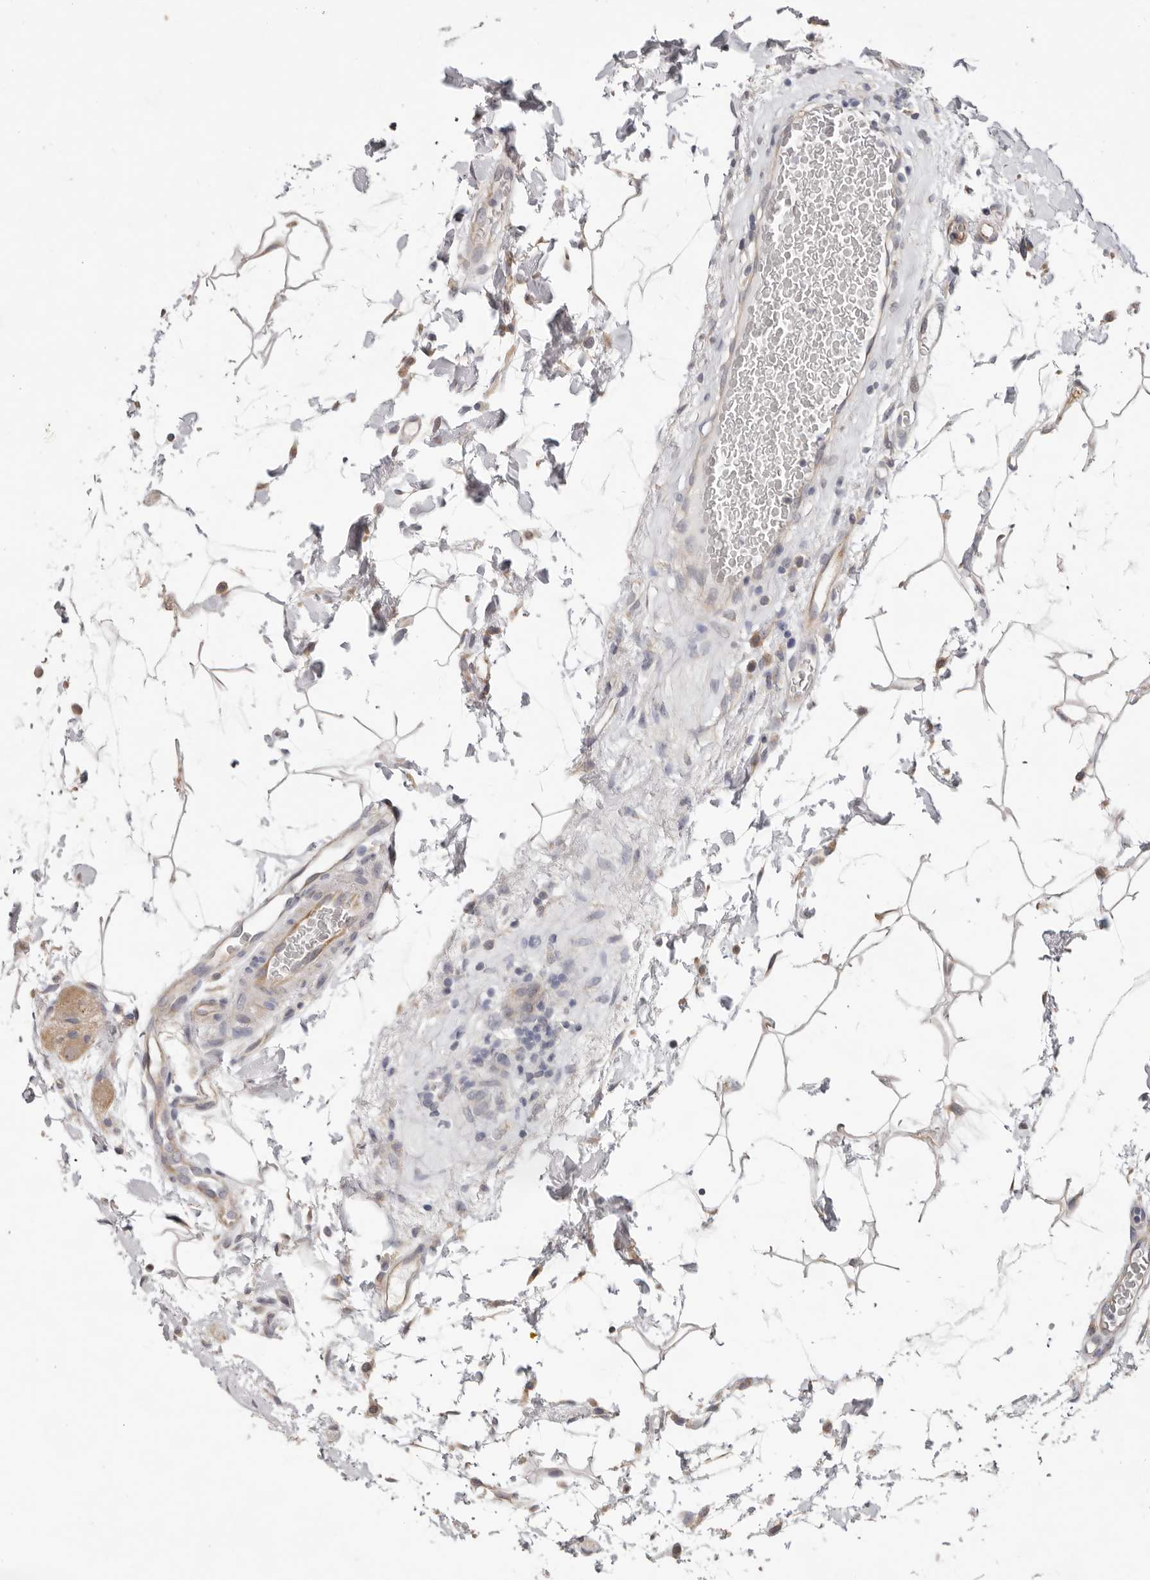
{"staining": {"intensity": "weak", "quantity": "25%-75%", "location": "cytoplasmic/membranous"}, "tissue": "colon", "cell_type": "Endothelial cells", "image_type": "normal", "snomed": [{"axis": "morphology", "description": "Normal tissue, NOS"}, {"axis": "topography", "description": "Colon"}], "caption": "An immunohistochemistry (IHC) image of benign tissue is shown. Protein staining in brown highlights weak cytoplasmic/membranous positivity in colon within endothelial cells. (IHC, brightfield microscopy, high magnification).", "gene": "WDR77", "patient": {"sex": "female", "age": 79}}